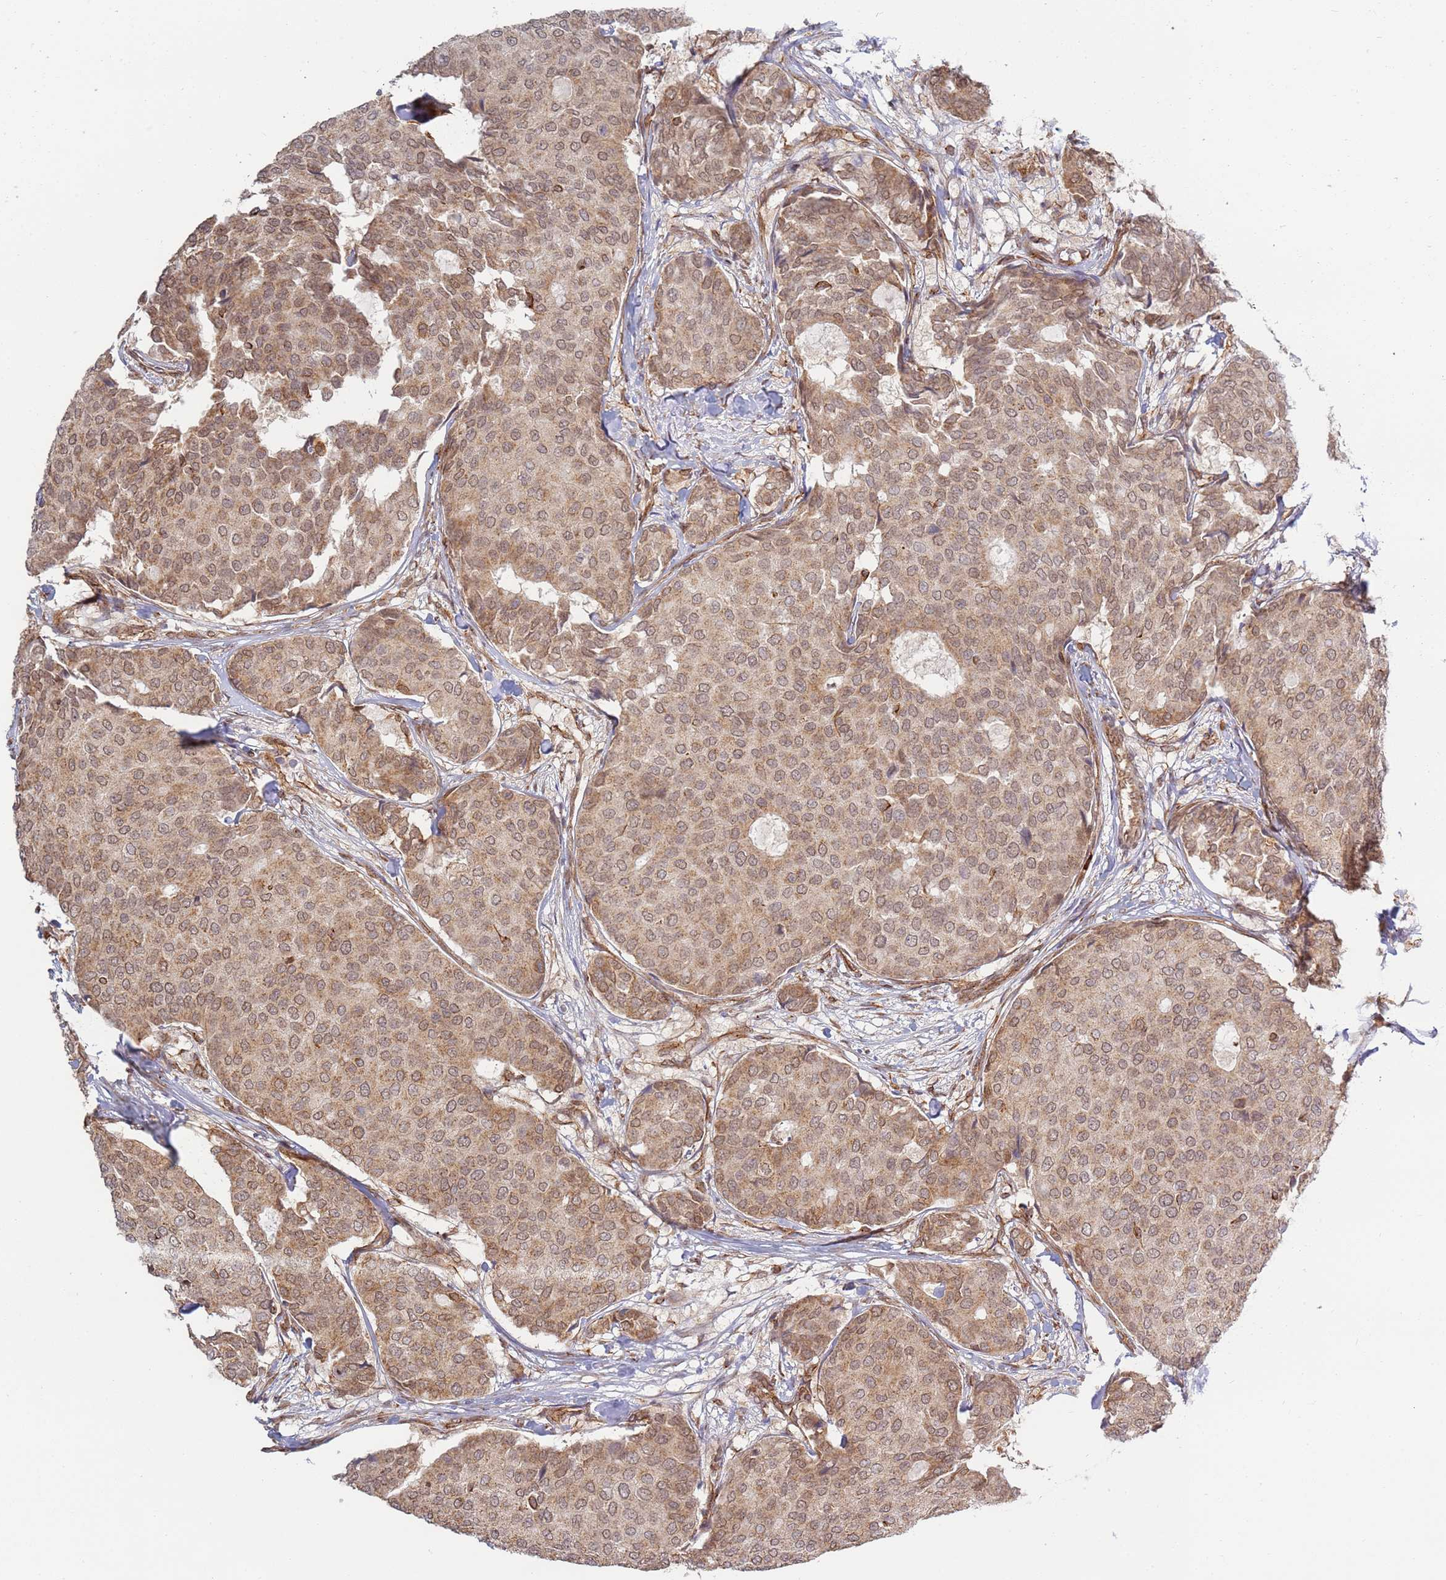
{"staining": {"intensity": "moderate", "quantity": ">75%", "location": "cytoplasmic/membranous,nuclear"}, "tissue": "breast cancer", "cell_type": "Tumor cells", "image_type": "cancer", "snomed": [{"axis": "morphology", "description": "Duct carcinoma"}, {"axis": "topography", "description": "Breast"}], "caption": "The micrograph reveals staining of intraductal carcinoma (breast), revealing moderate cytoplasmic/membranous and nuclear protein staining (brown color) within tumor cells.", "gene": "CEP170", "patient": {"sex": "female", "age": 75}}